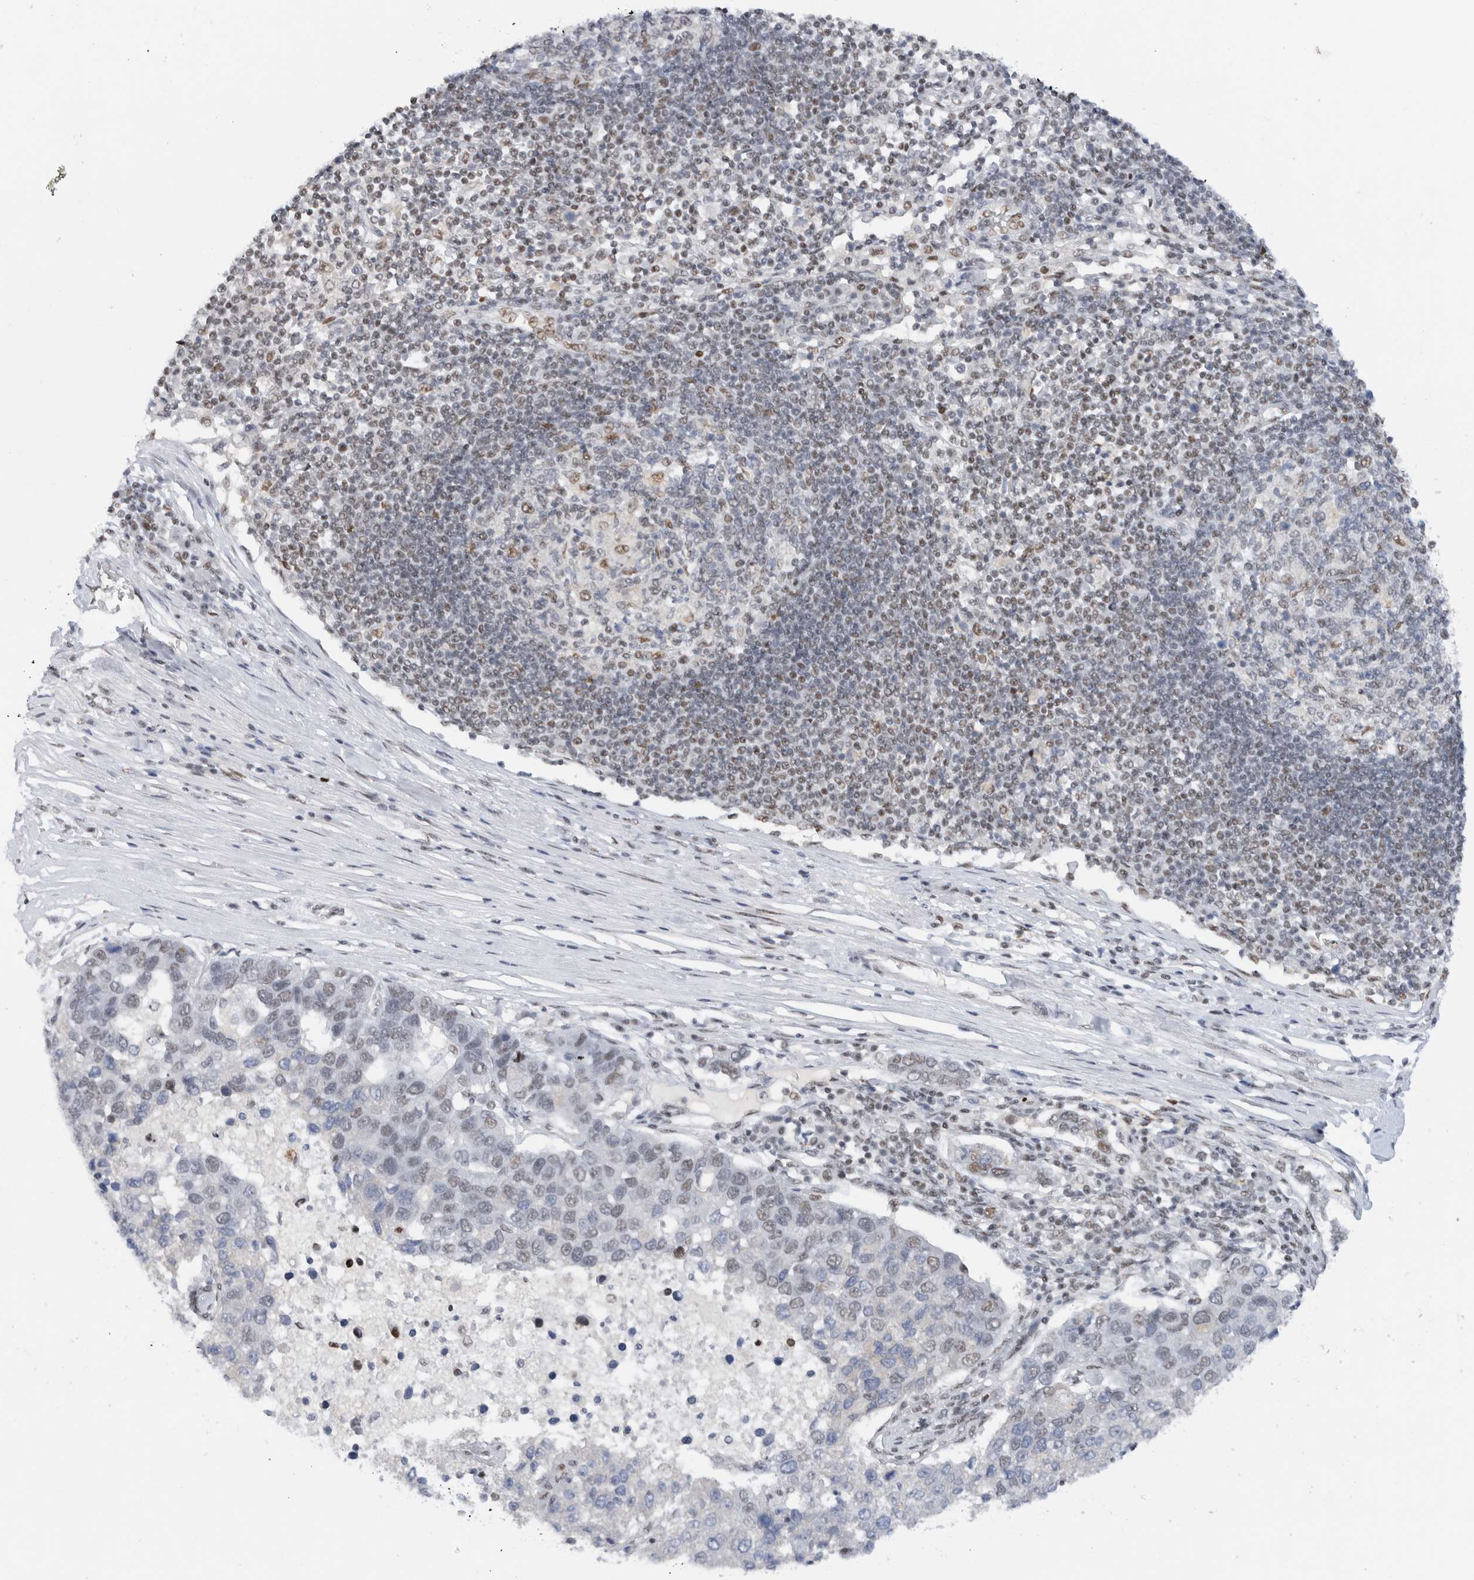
{"staining": {"intensity": "weak", "quantity": "<25%", "location": "nuclear"}, "tissue": "pancreatic cancer", "cell_type": "Tumor cells", "image_type": "cancer", "snomed": [{"axis": "morphology", "description": "Adenocarcinoma, NOS"}, {"axis": "topography", "description": "Pancreas"}], "caption": "Tumor cells are negative for brown protein staining in pancreatic adenocarcinoma.", "gene": "COPS7A", "patient": {"sex": "female", "age": 61}}